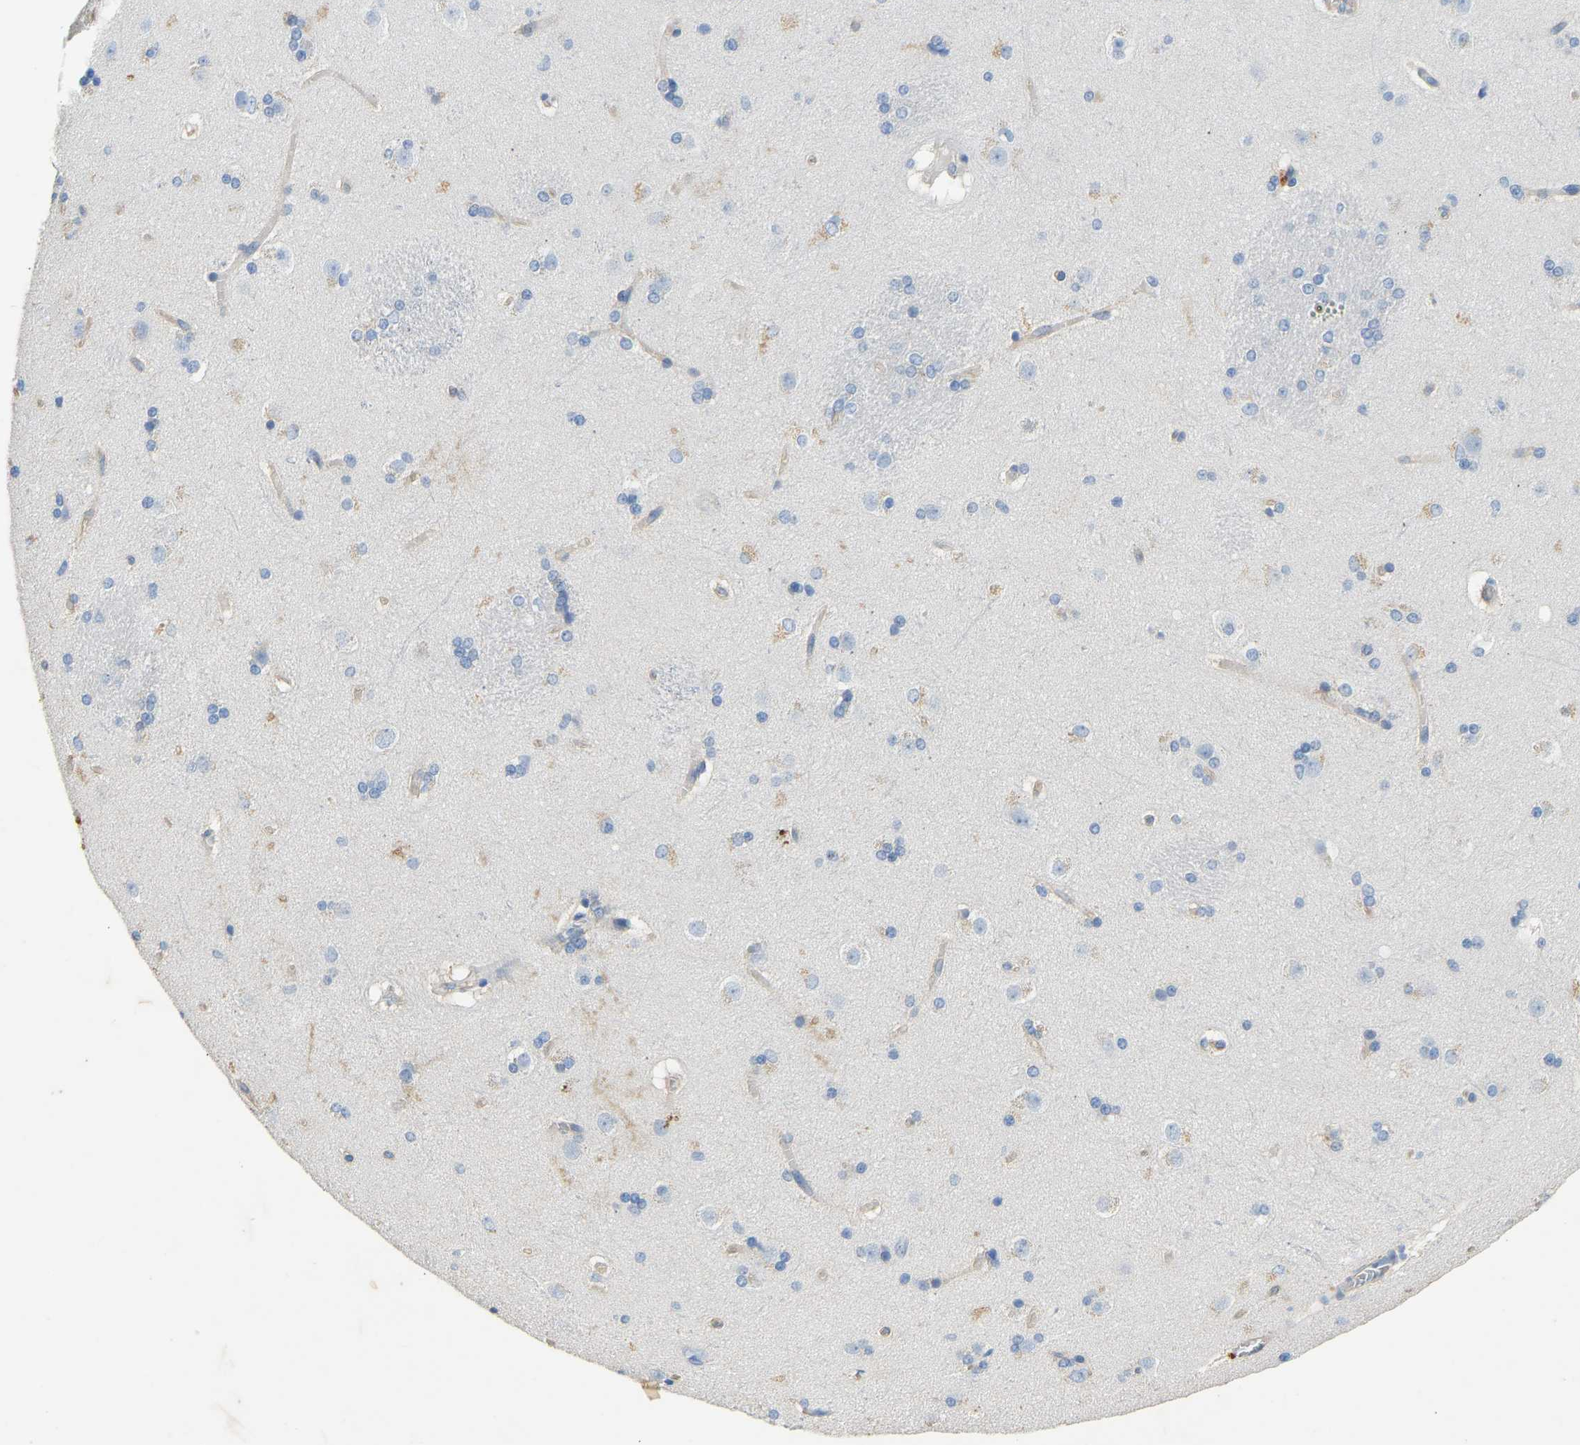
{"staining": {"intensity": "weak", "quantity": "<25%", "location": "cytoplasmic/membranous"}, "tissue": "caudate", "cell_type": "Glial cells", "image_type": "normal", "snomed": [{"axis": "morphology", "description": "Normal tissue, NOS"}, {"axis": "topography", "description": "Lateral ventricle wall"}], "caption": "Protein analysis of unremarkable caudate exhibits no significant staining in glial cells. Brightfield microscopy of immunohistochemistry (IHC) stained with DAB (brown) and hematoxylin (blue), captured at high magnification.", "gene": "TECTA", "patient": {"sex": "female", "age": 19}}